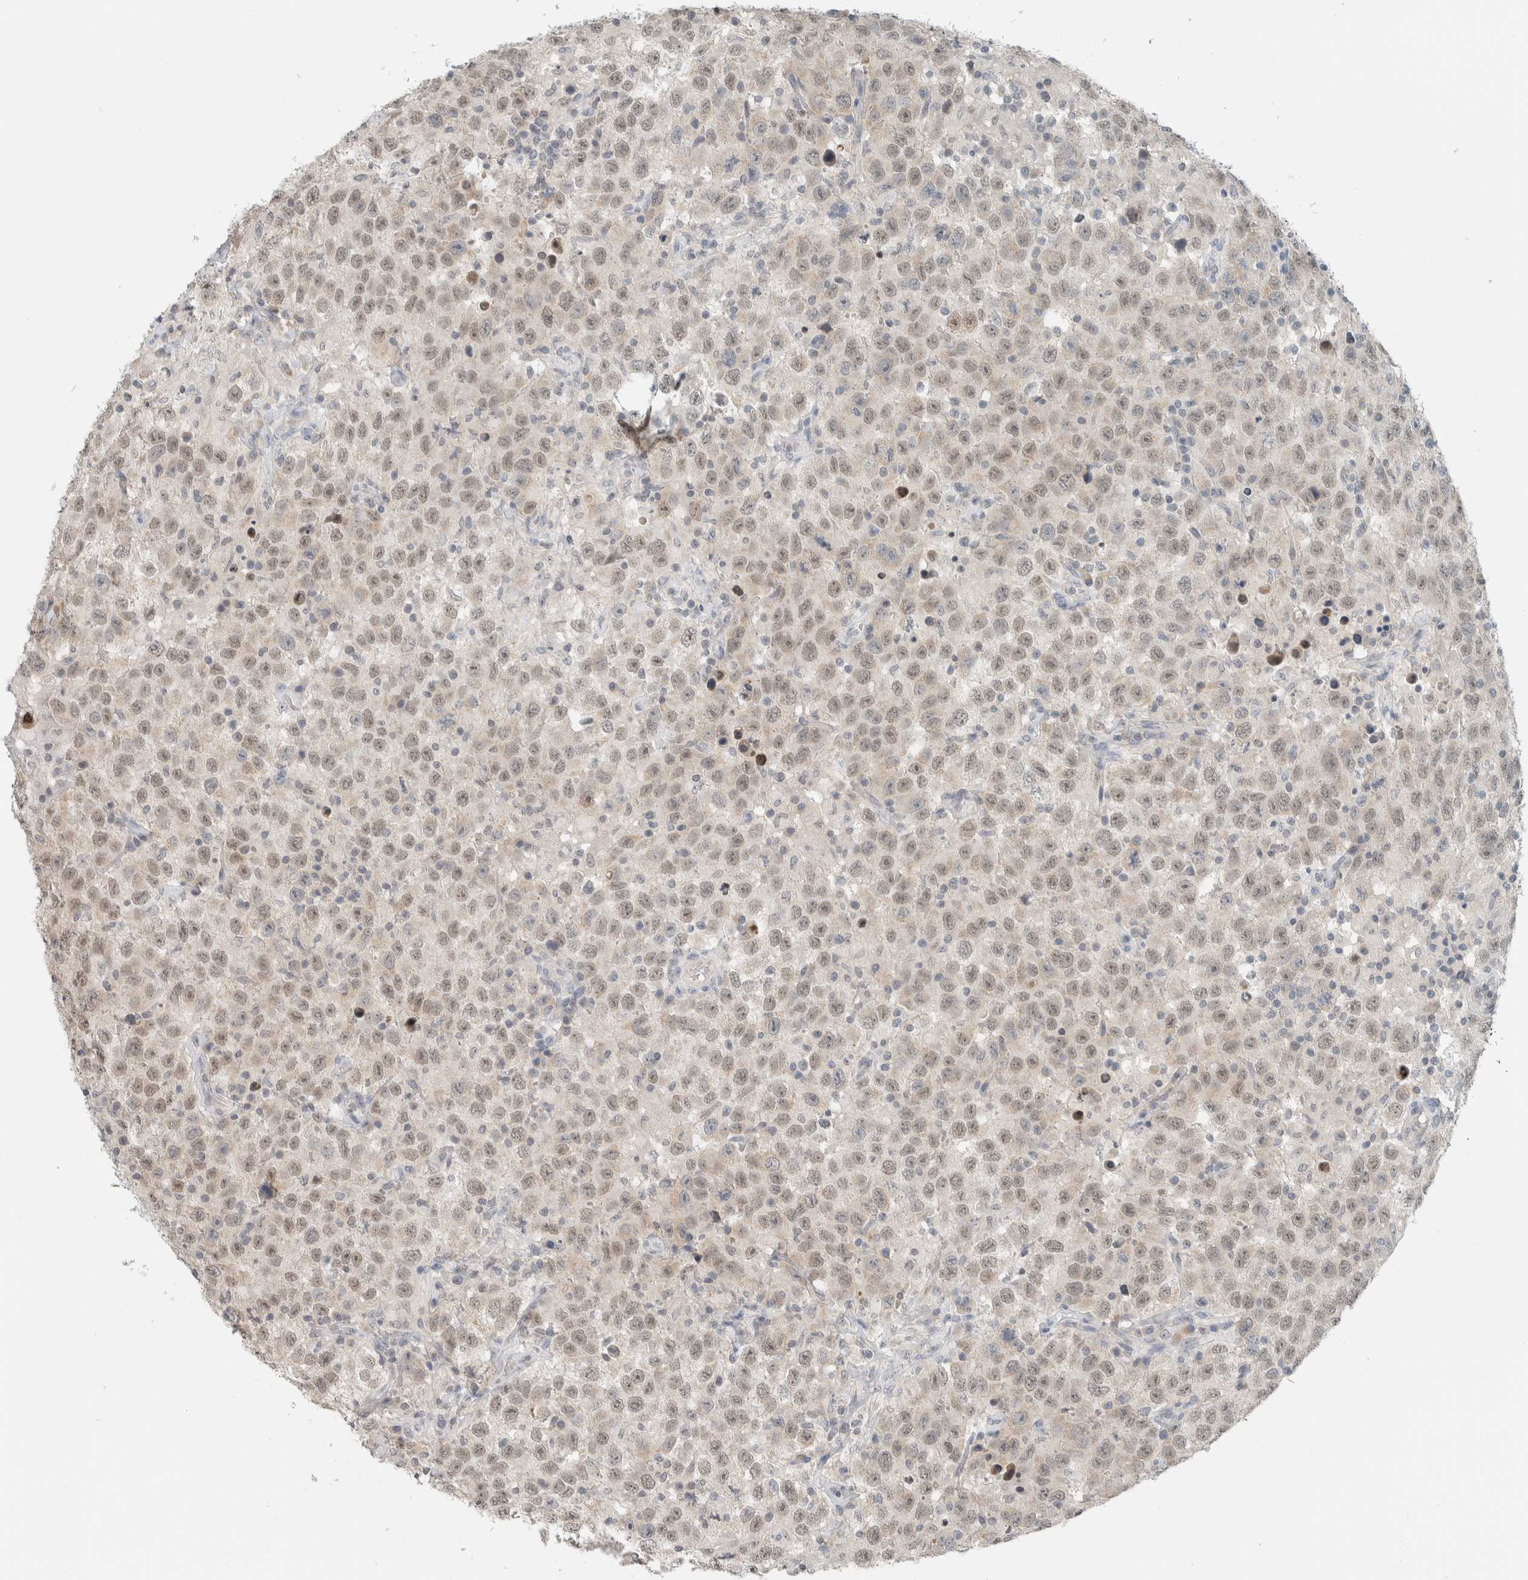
{"staining": {"intensity": "weak", "quantity": ">75%", "location": "nuclear"}, "tissue": "testis cancer", "cell_type": "Tumor cells", "image_type": "cancer", "snomed": [{"axis": "morphology", "description": "Seminoma, NOS"}, {"axis": "topography", "description": "Testis"}], "caption": "Testis seminoma was stained to show a protein in brown. There is low levels of weak nuclear expression in about >75% of tumor cells.", "gene": "TRIT1", "patient": {"sex": "male", "age": 41}}